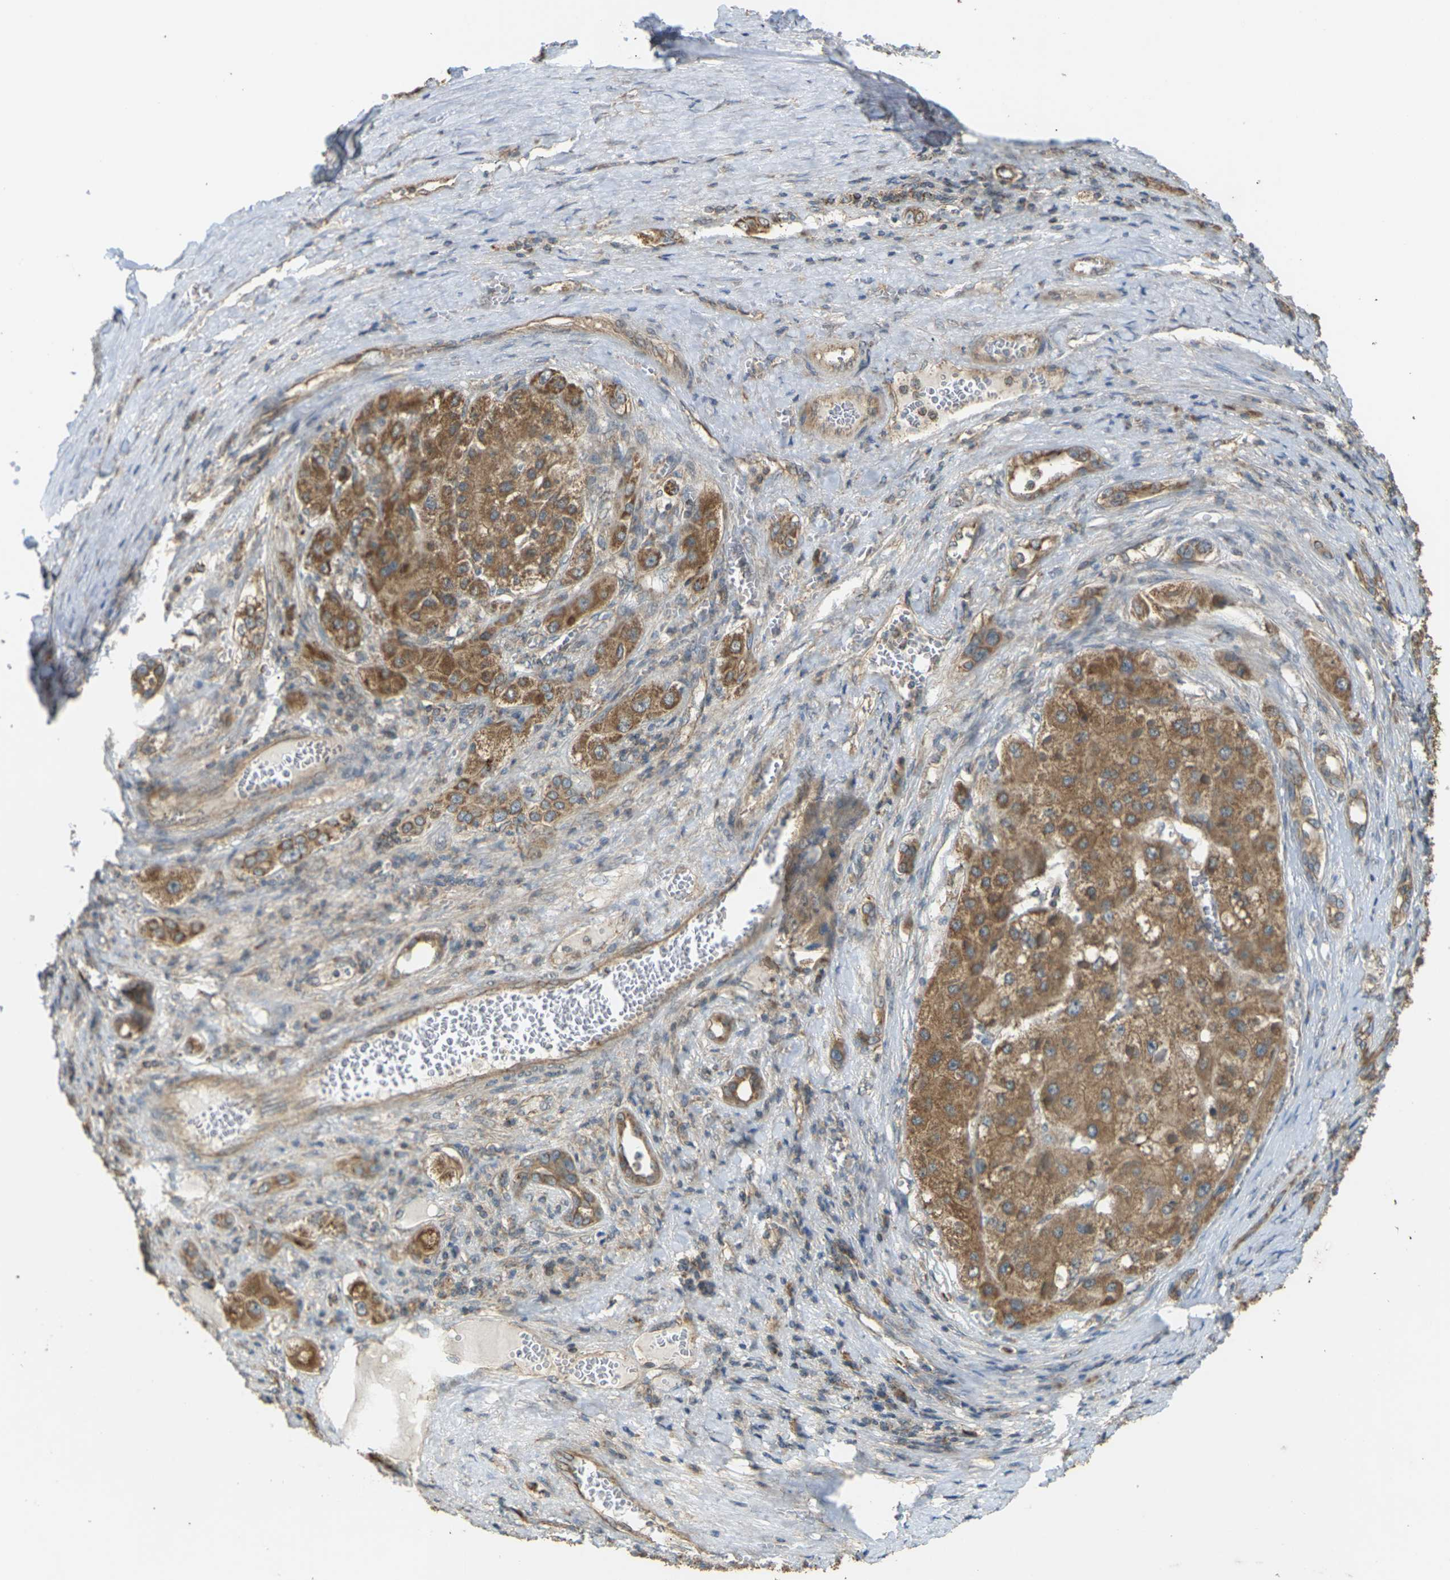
{"staining": {"intensity": "moderate", "quantity": ">75%", "location": "cytoplasmic/membranous"}, "tissue": "liver cancer", "cell_type": "Tumor cells", "image_type": "cancer", "snomed": [{"axis": "morphology", "description": "Carcinoma, Hepatocellular, NOS"}, {"axis": "topography", "description": "Liver"}], "caption": "Immunohistochemistry photomicrograph of neoplastic tissue: human hepatocellular carcinoma (liver) stained using IHC reveals medium levels of moderate protein expression localized specifically in the cytoplasmic/membranous of tumor cells, appearing as a cytoplasmic/membranous brown color.", "gene": "KSR1", "patient": {"sex": "female", "age": 73}}